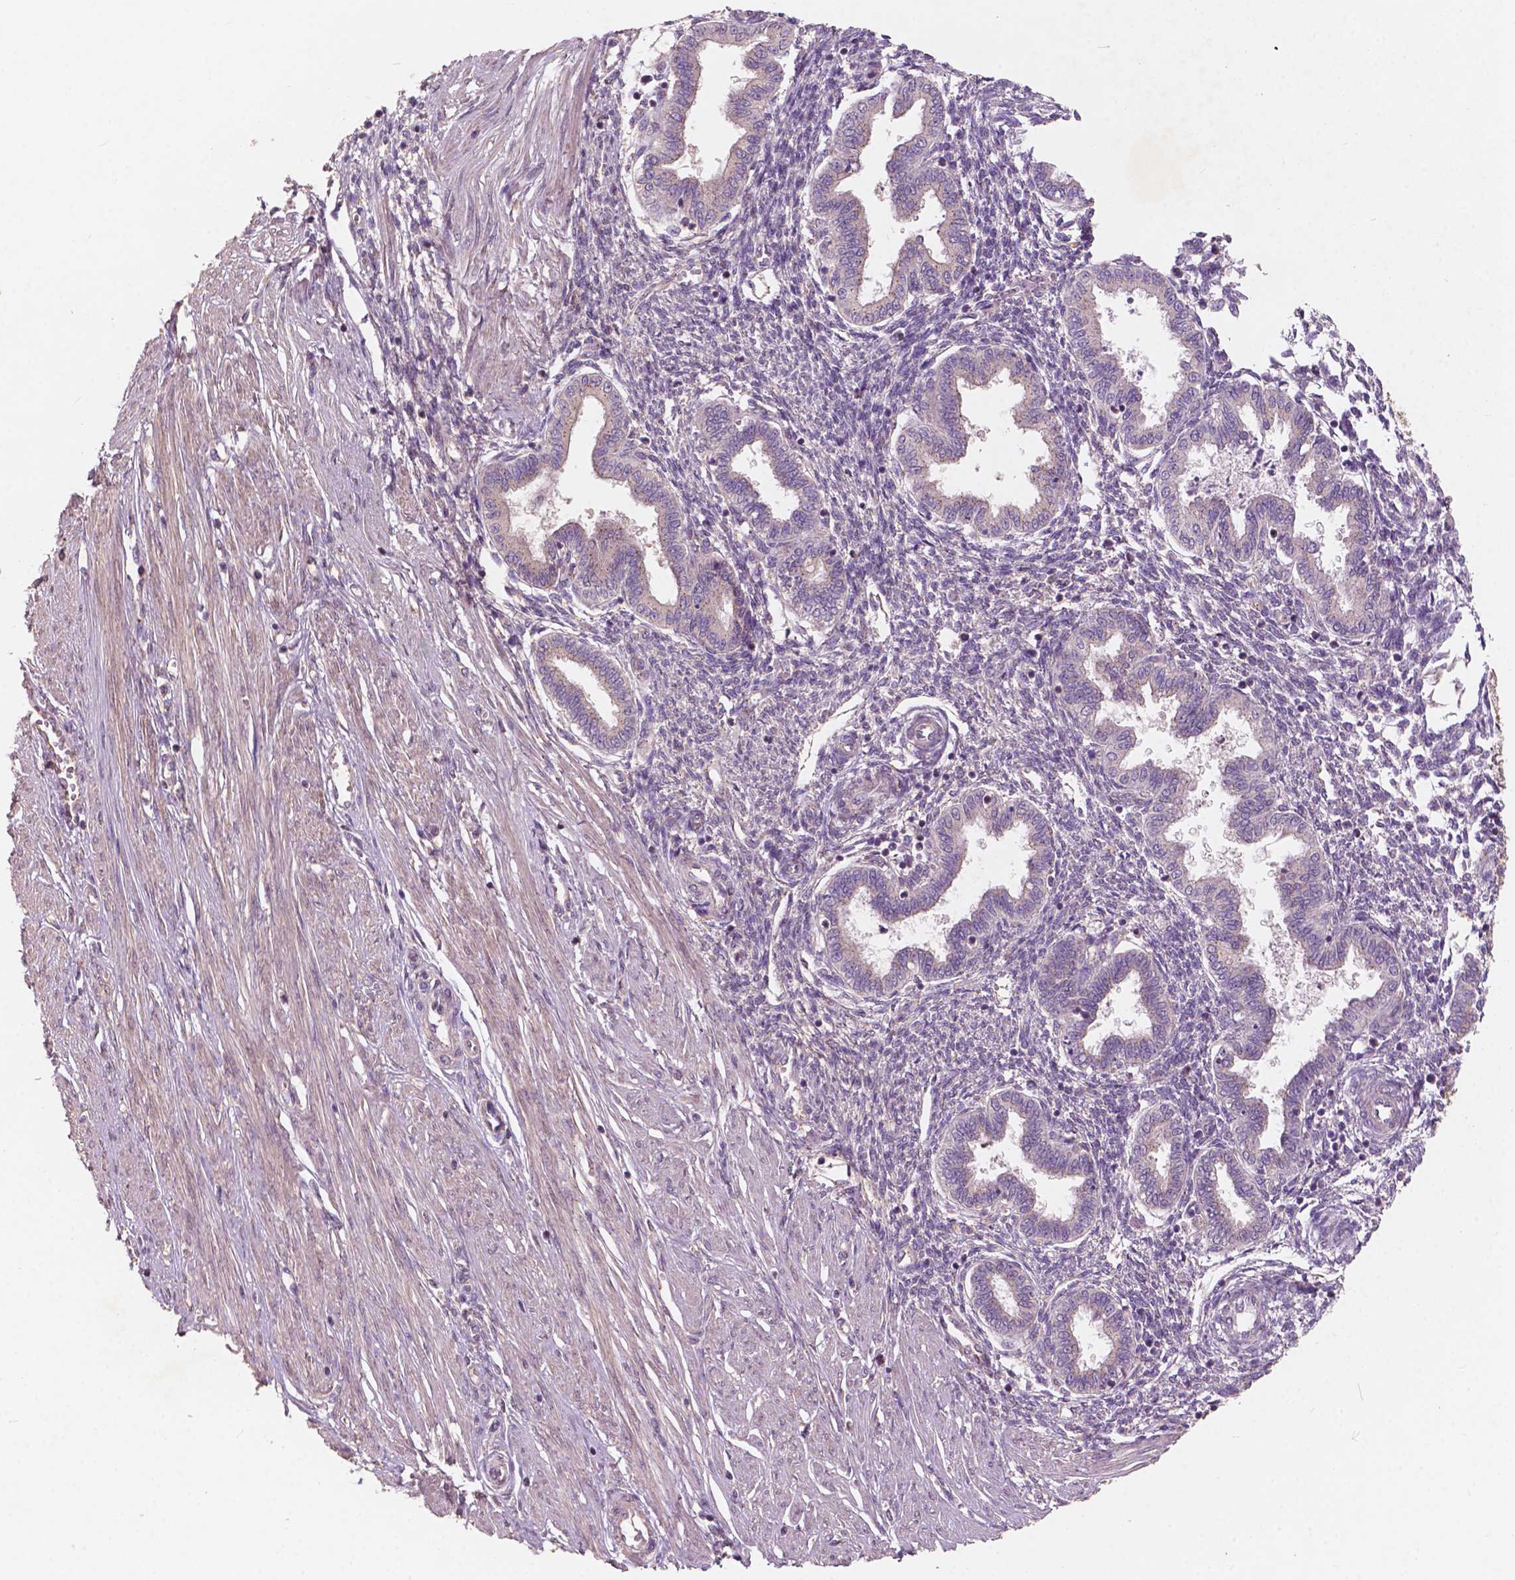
{"staining": {"intensity": "negative", "quantity": "none", "location": "none"}, "tissue": "endometrium", "cell_type": "Cells in endometrial stroma", "image_type": "normal", "snomed": [{"axis": "morphology", "description": "Normal tissue, NOS"}, {"axis": "topography", "description": "Endometrium"}], "caption": "Immunohistochemistry histopathology image of benign human endometrium stained for a protein (brown), which reveals no expression in cells in endometrial stroma.", "gene": "CHPT1", "patient": {"sex": "female", "age": 33}}